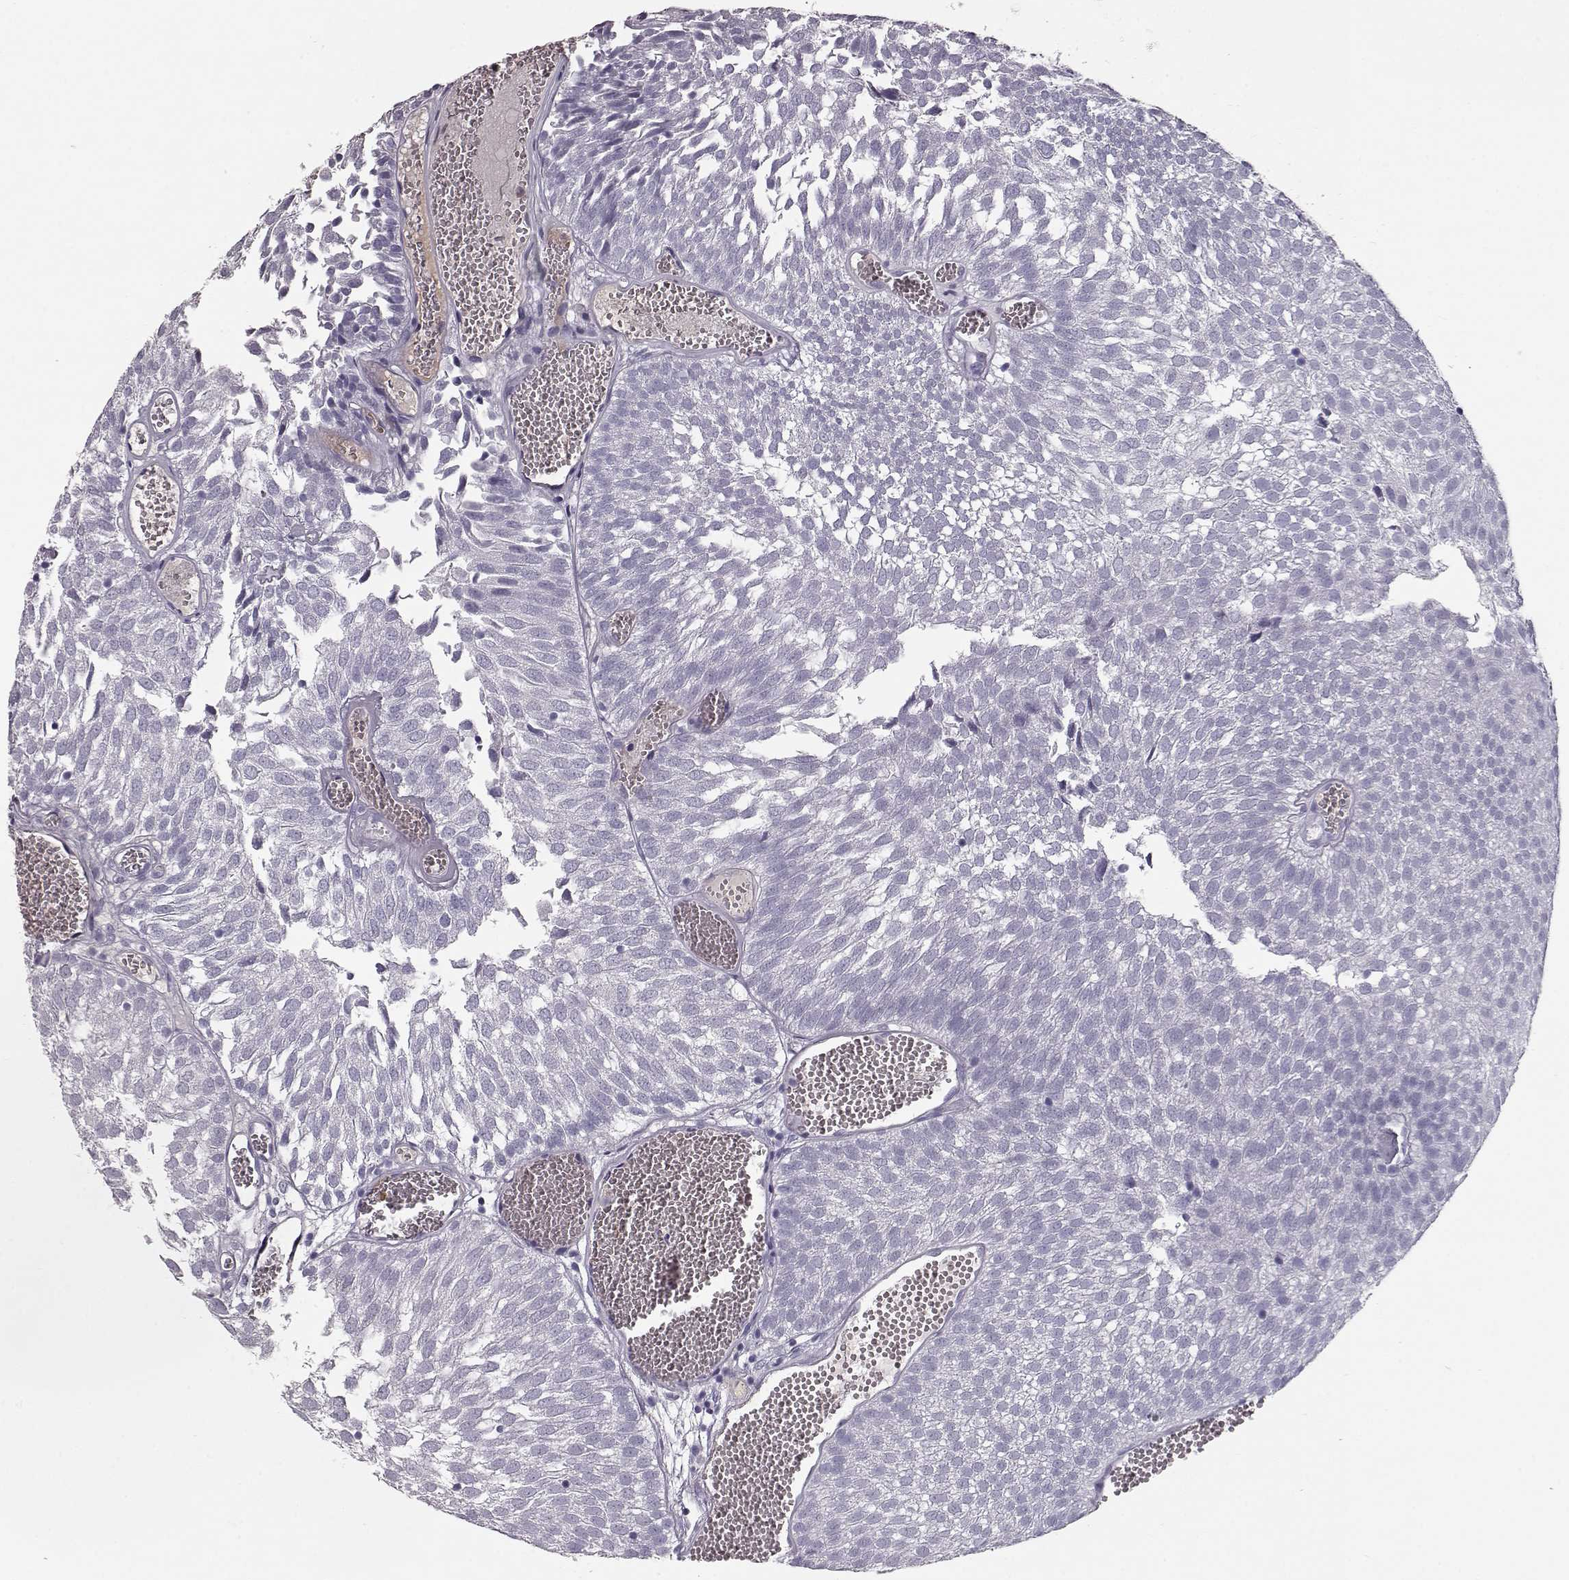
{"staining": {"intensity": "negative", "quantity": "none", "location": "none"}, "tissue": "urothelial cancer", "cell_type": "Tumor cells", "image_type": "cancer", "snomed": [{"axis": "morphology", "description": "Urothelial carcinoma, Low grade"}, {"axis": "topography", "description": "Urinary bladder"}], "caption": "Immunohistochemistry of urothelial carcinoma (low-grade) reveals no expression in tumor cells.", "gene": "CCL19", "patient": {"sex": "male", "age": 52}}